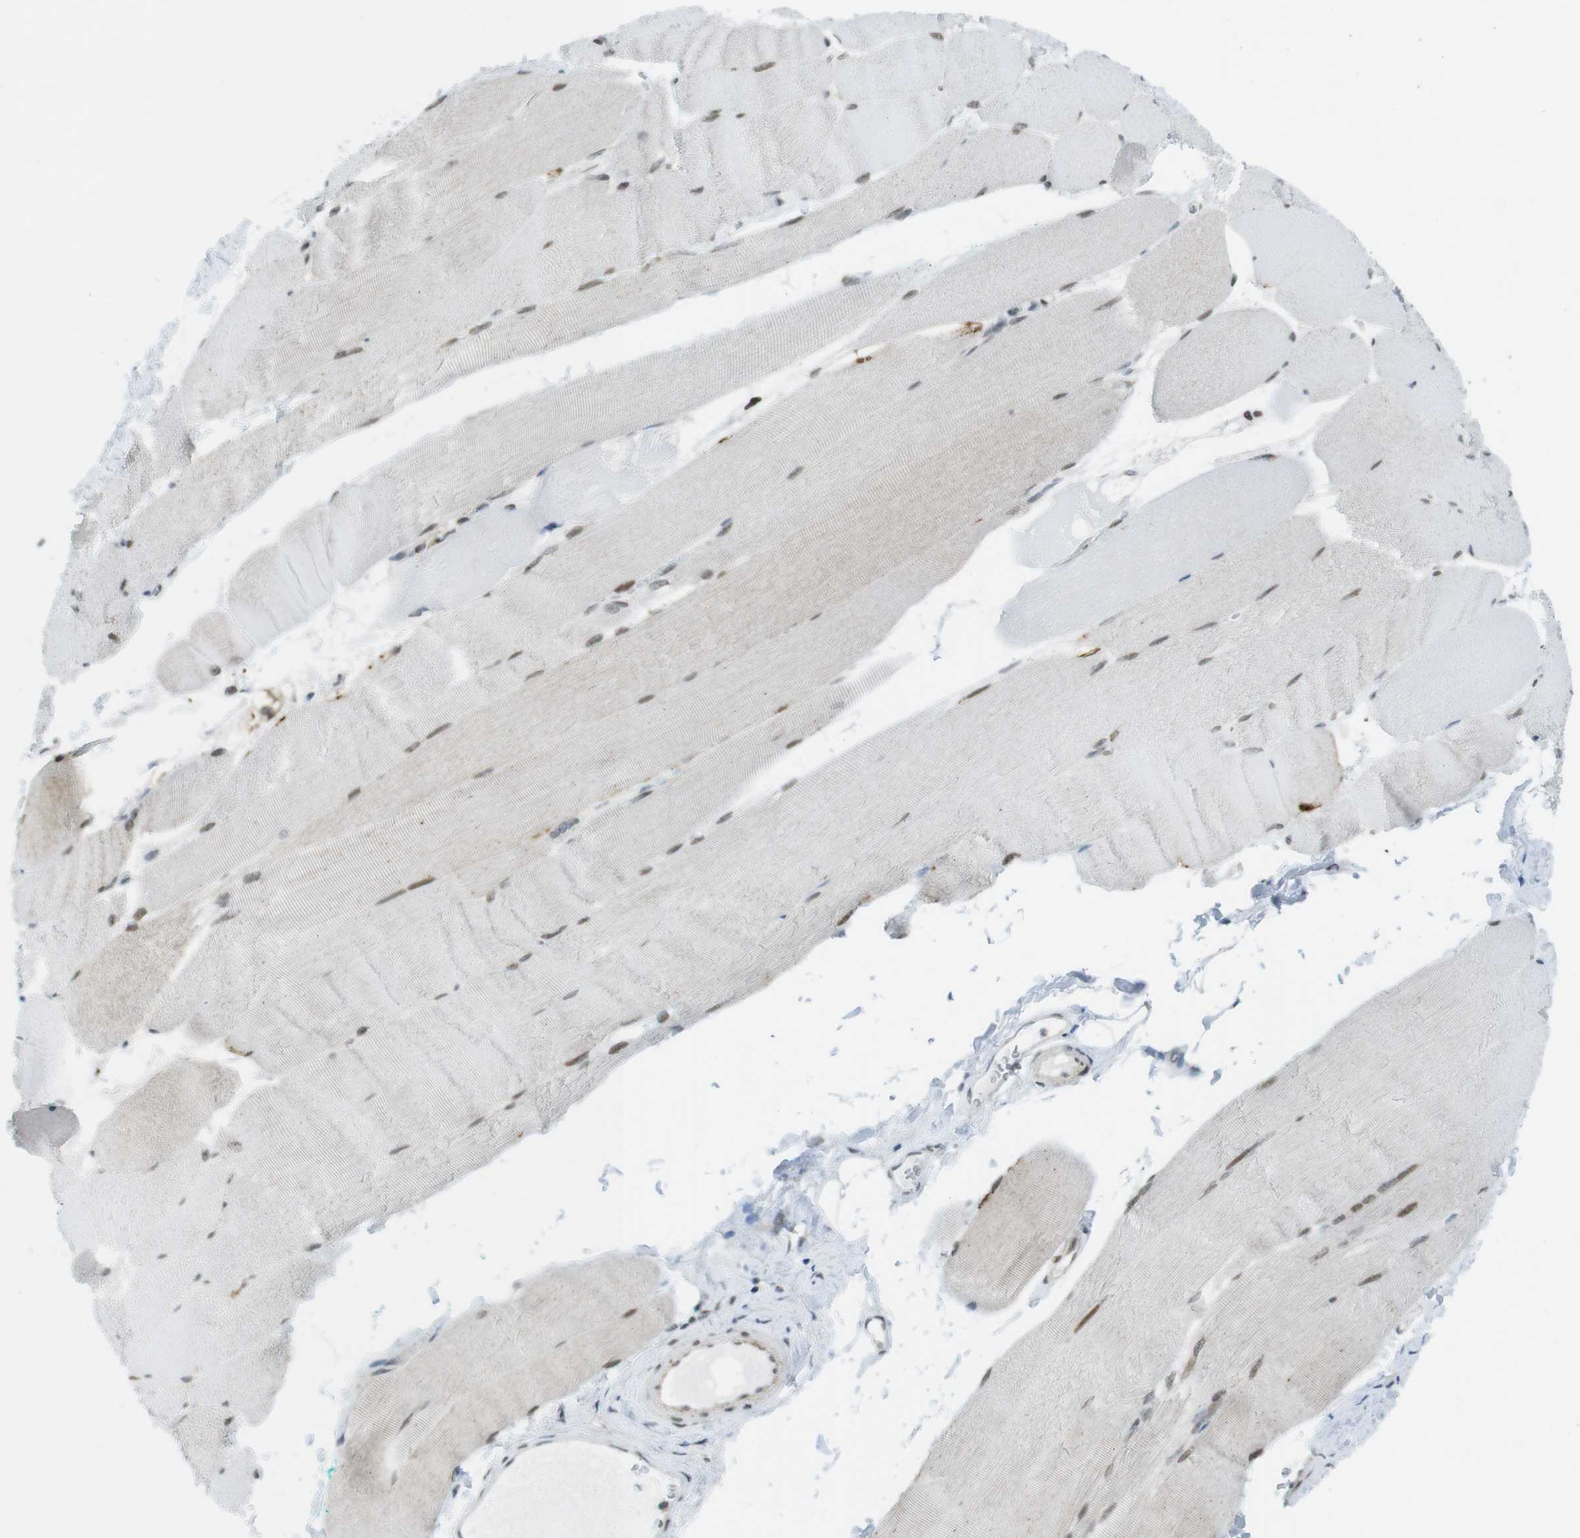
{"staining": {"intensity": "moderate", "quantity": ">75%", "location": "nuclear"}, "tissue": "skeletal muscle", "cell_type": "Myocytes", "image_type": "normal", "snomed": [{"axis": "morphology", "description": "Normal tissue, NOS"}, {"axis": "morphology", "description": "Squamous cell carcinoma, NOS"}, {"axis": "topography", "description": "Skeletal muscle"}], "caption": "Immunohistochemical staining of benign skeletal muscle shows moderate nuclear protein positivity in about >75% of myocytes.", "gene": "UBB", "patient": {"sex": "male", "age": 51}}